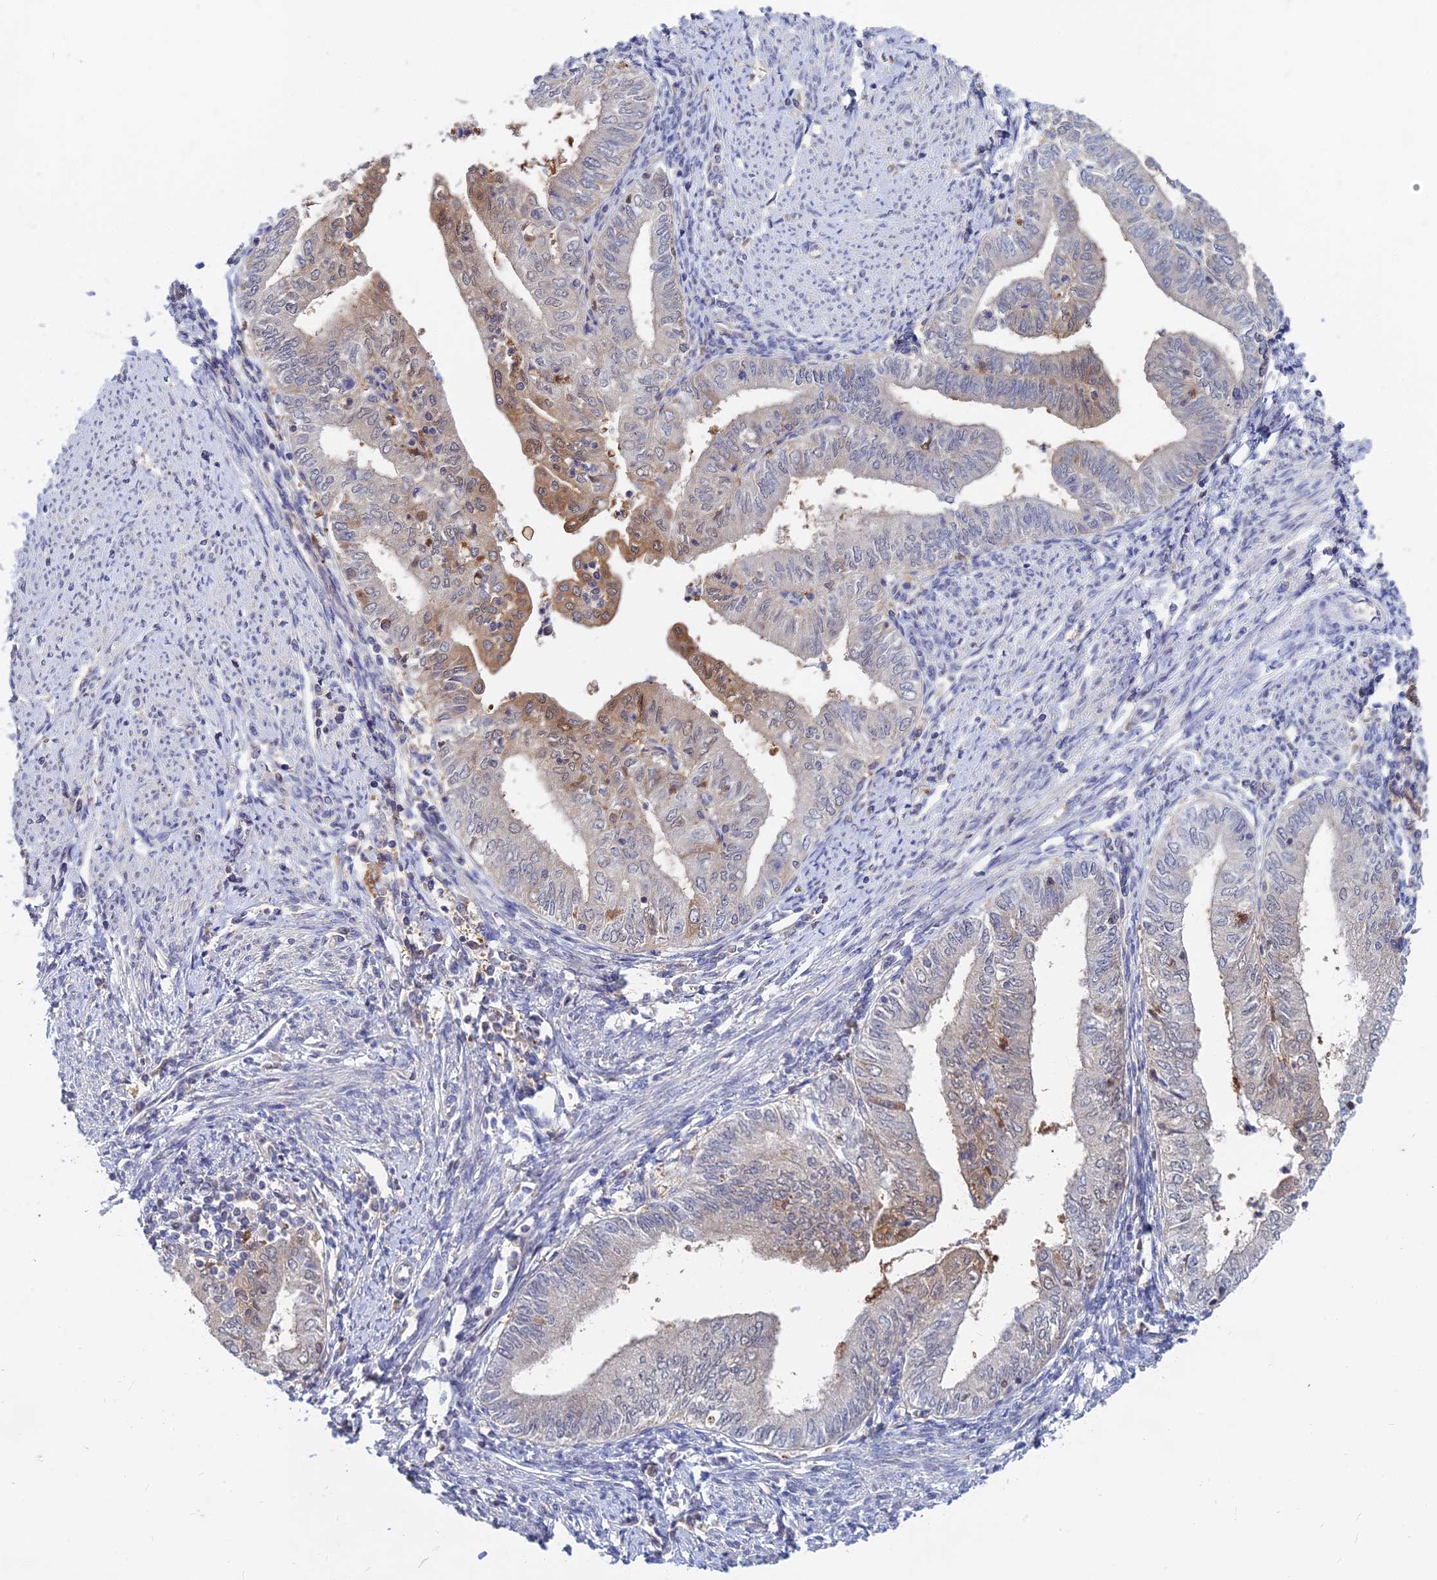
{"staining": {"intensity": "moderate", "quantity": "<25%", "location": "cytoplasmic/membranous"}, "tissue": "endometrial cancer", "cell_type": "Tumor cells", "image_type": "cancer", "snomed": [{"axis": "morphology", "description": "Adenocarcinoma, NOS"}, {"axis": "topography", "description": "Endometrium"}], "caption": "A brown stain labels moderate cytoplasmic/membranous expression of a protein in adenocarcinoma (endometrial) tumor cells. (IHC, brightfield microscopy, high magnification).", "gene": "B3GALT4", "patient": {"sex": "female", "age": 66}}